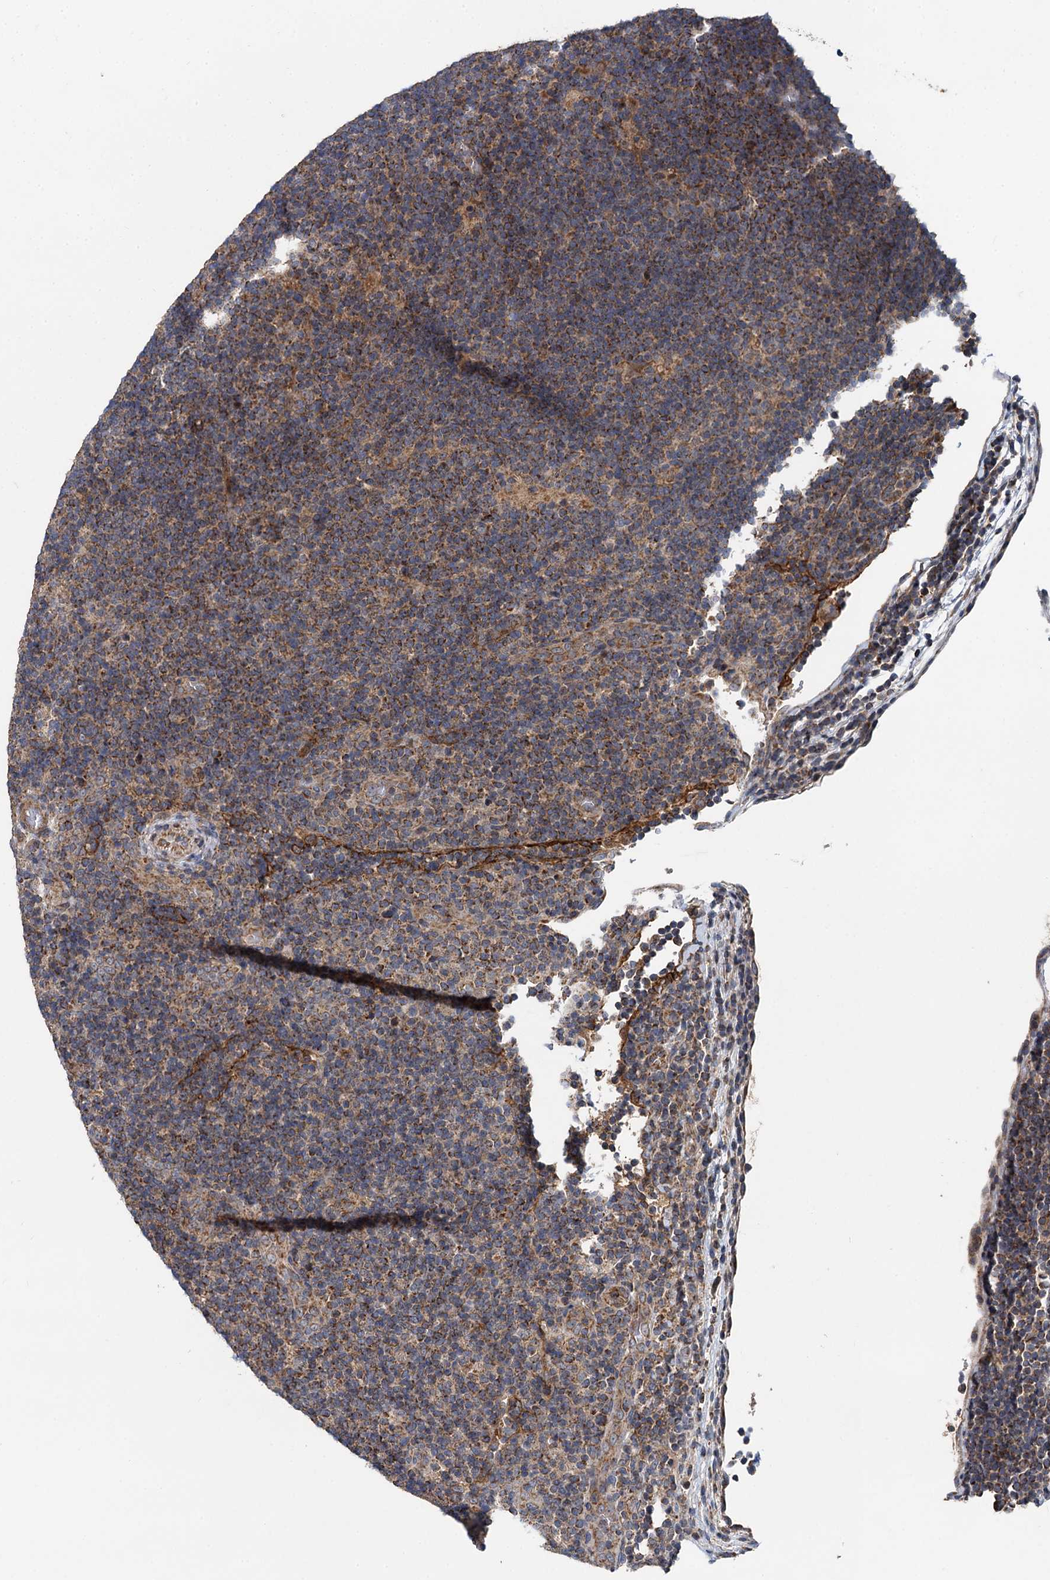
{"staining": {"intensity": "weak", "quantity": "<25%", "location": "cytoplasmic/membranous"}, "tissue": "lymphoma", "cell_type": "Tumor cells", "image_type": "cancer", "snomed": [{"axis": "morphology", "description": "Hodgkin's disease, NOS"}, {"axis": "topography", "description": "Lymph node"}], "caption": "A histopathology image of human lymphoma is negative for staining in tumor cells.", "gene": "SPRYD3", "patient": {"sex": "female", "age": 57}}